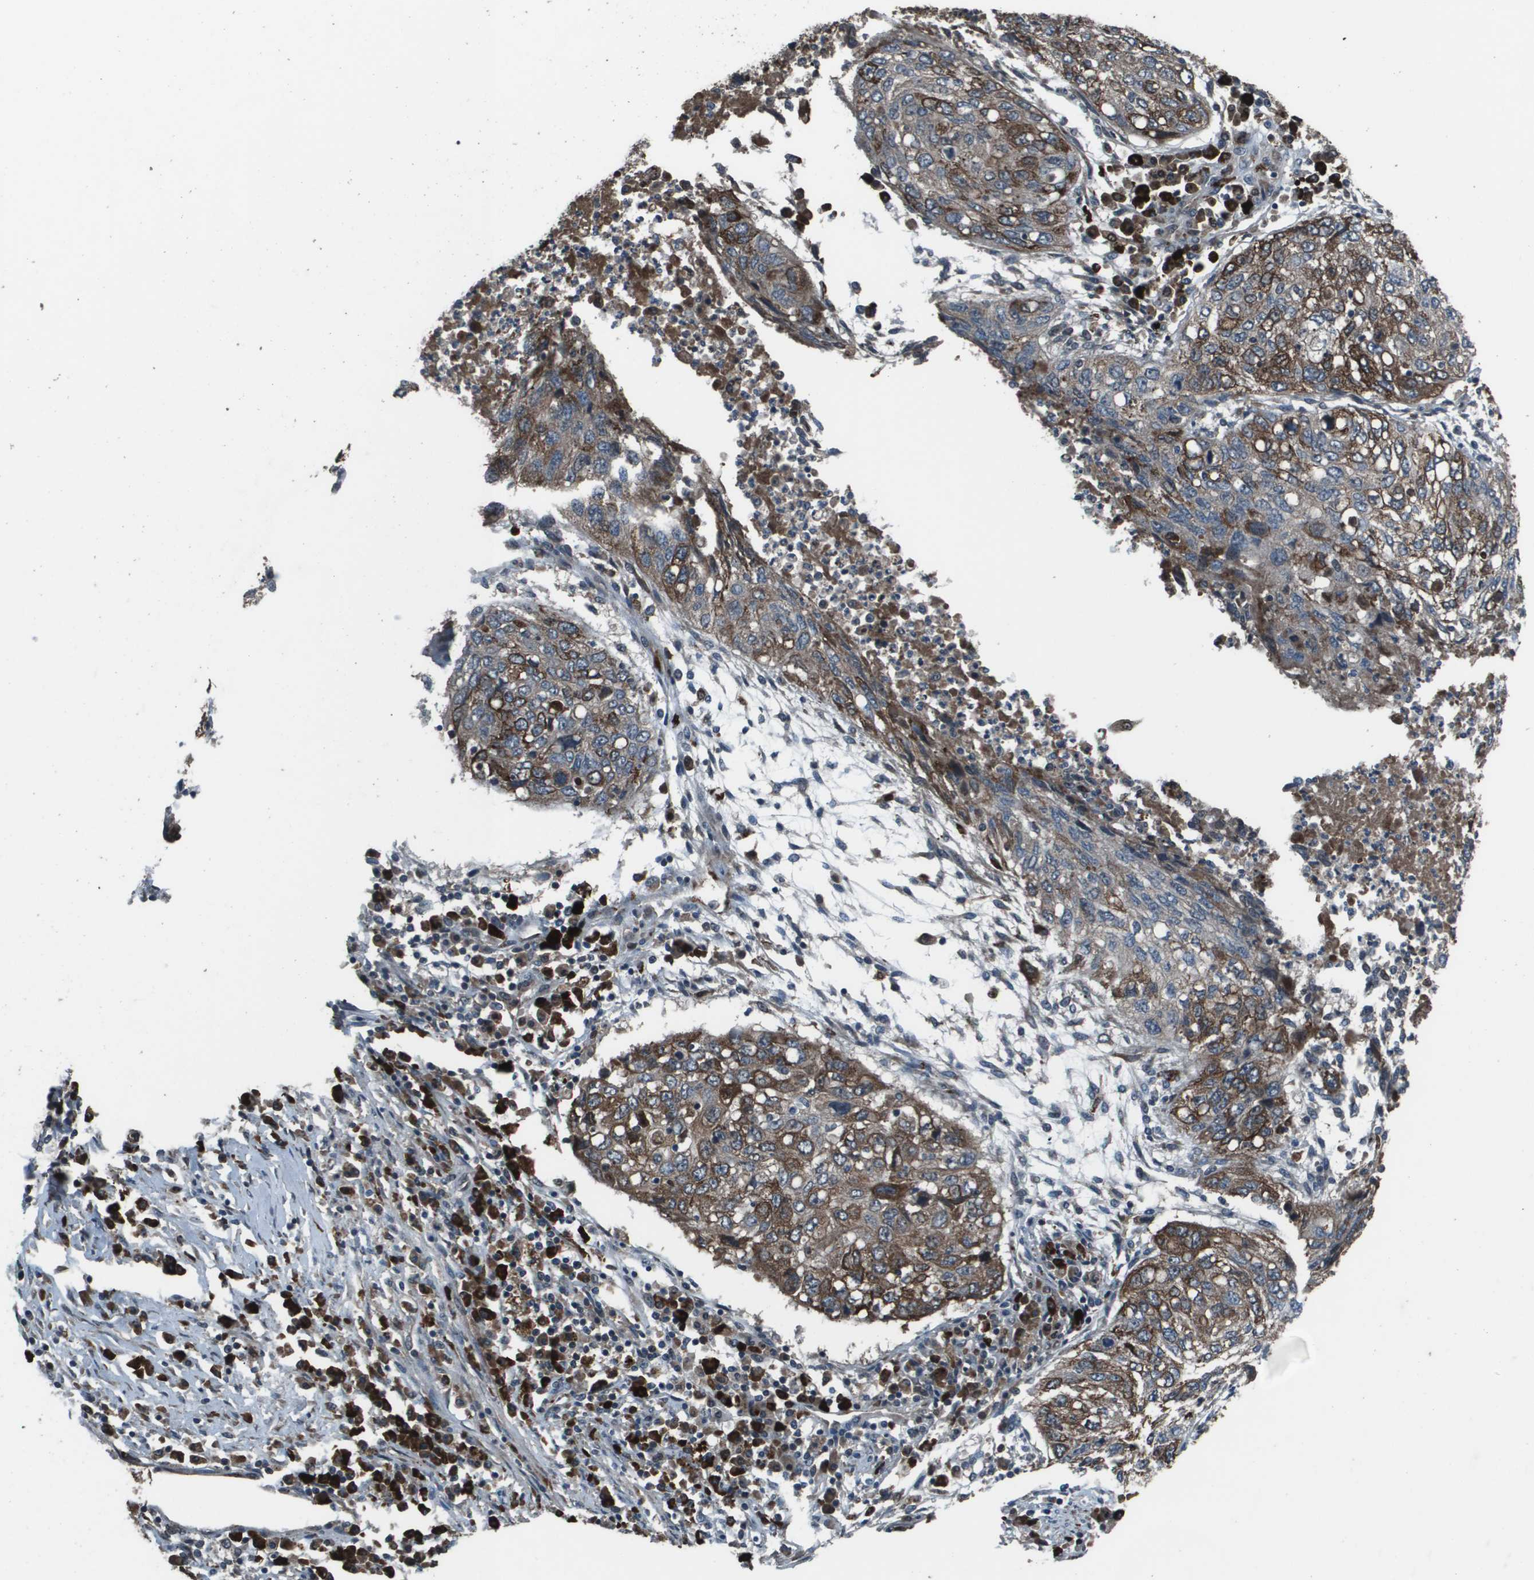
{"staining": {"intensity": "moderate", "quantity": "25%-75%", "location": "cytoplasmic/membranous"}, "tissue": "lung cancer", "cell_type": "Tumor cells", "image_type": "cancer", "snomed": [{"axis": "morphology", "description": "Squamous cell carcinoma, NOS"}, {"axis": "topography", "description": "Lung"}], "caption": "Protein analysis of lung squamous cell carcinoma tissue exhibits moderate cytoplasmic/membranous expression in about 25%-75% of tumor cells.", "gene": "GOSR2", "patient": {"sex": "female", "age": 63}}